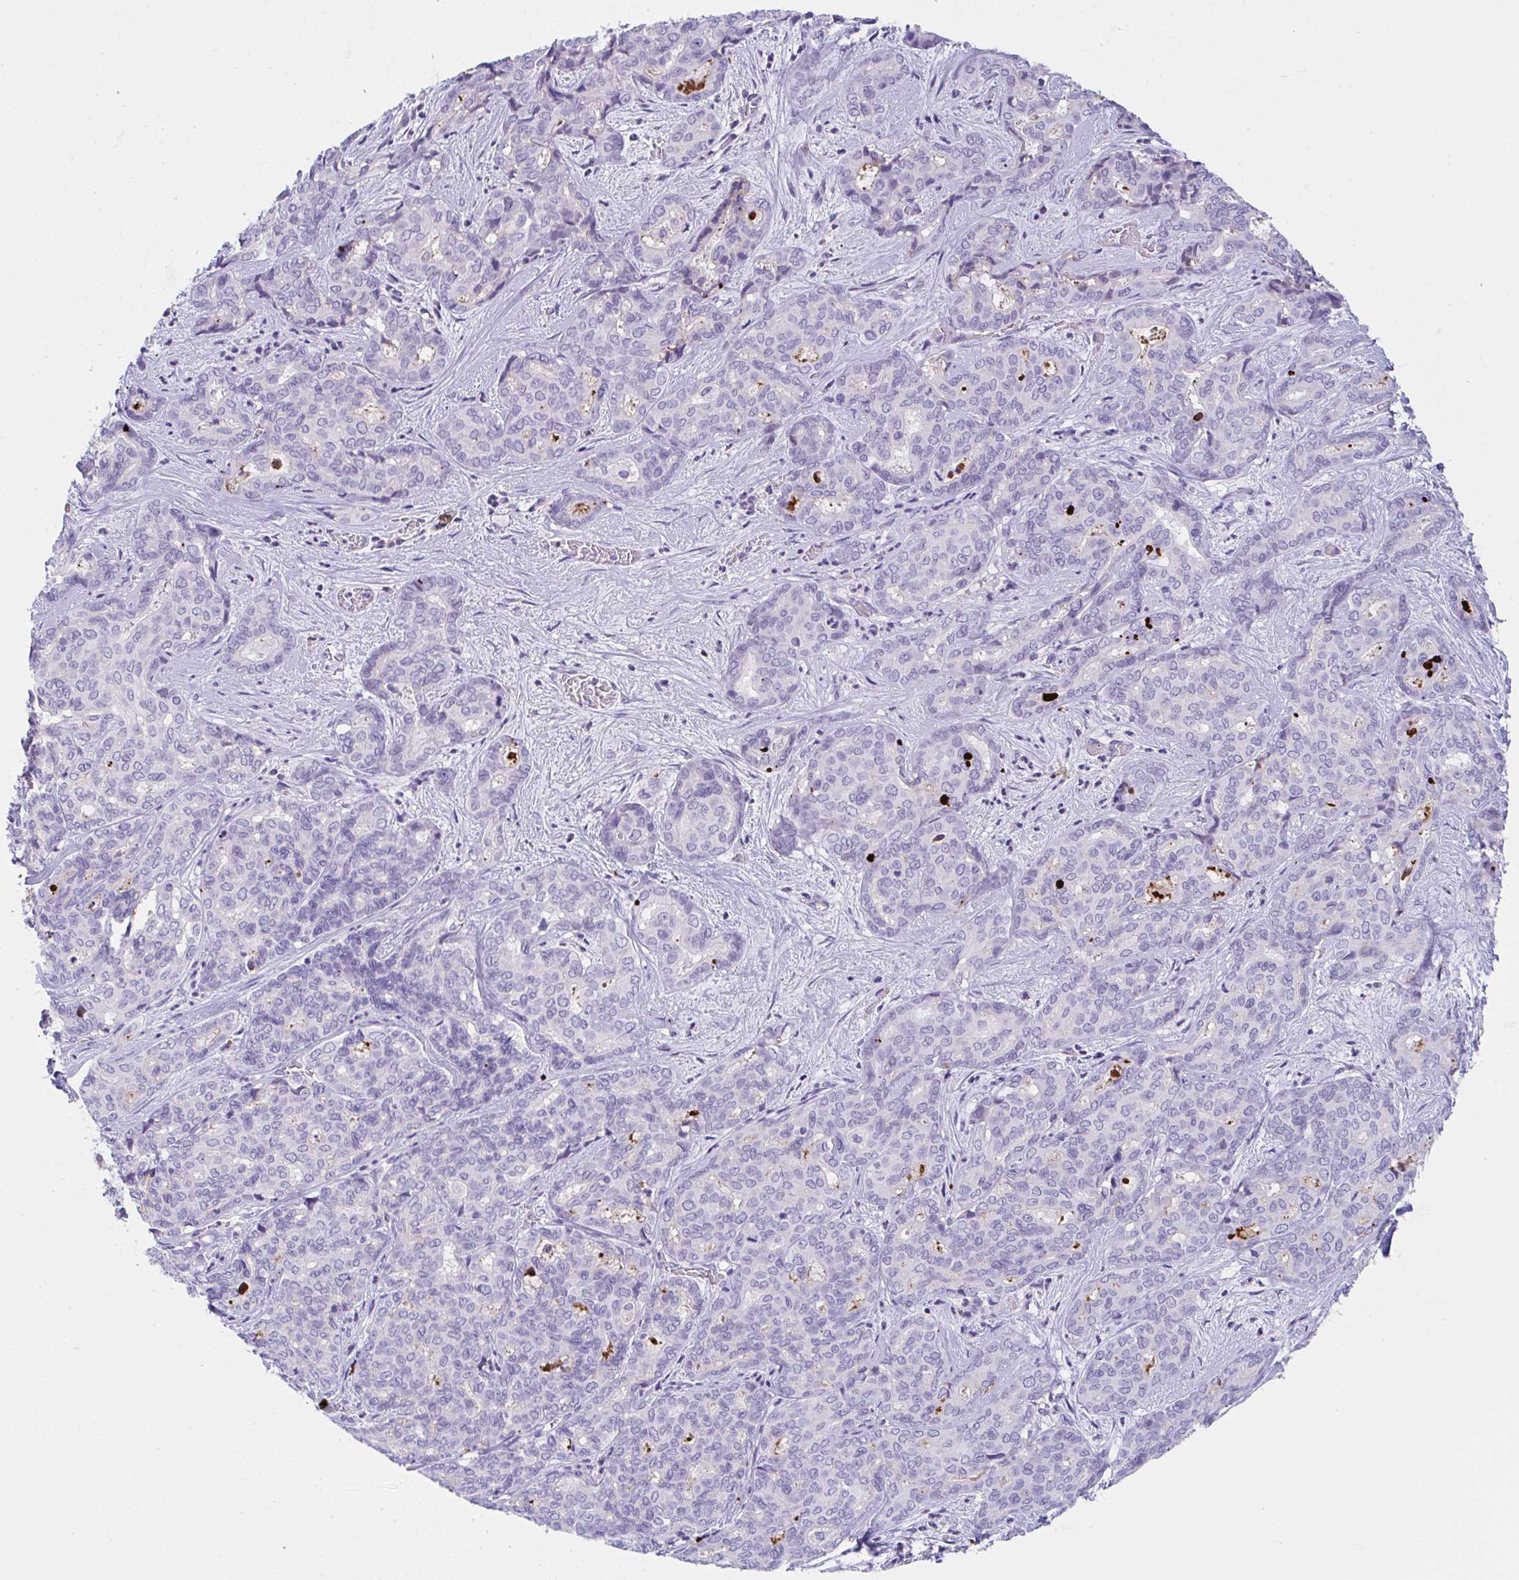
{"staining": {"intensity": "negative", "quantity": "none", "location": "none"}, "tissue": "liver cancer", "cell_type": "Tumor cells", "image_type": "cancer", "snomed": [{"axis": "morphology", "description": "Cholangiocarcinoma"}, {"axis": "topography", "description": "Liver"}], "caption": "Immunohistochemical staining of human liver cancer reveals no significant expression in tumor cells.", "gene": "KMT2E", "patient": {"sex": "female", "age": 64}}